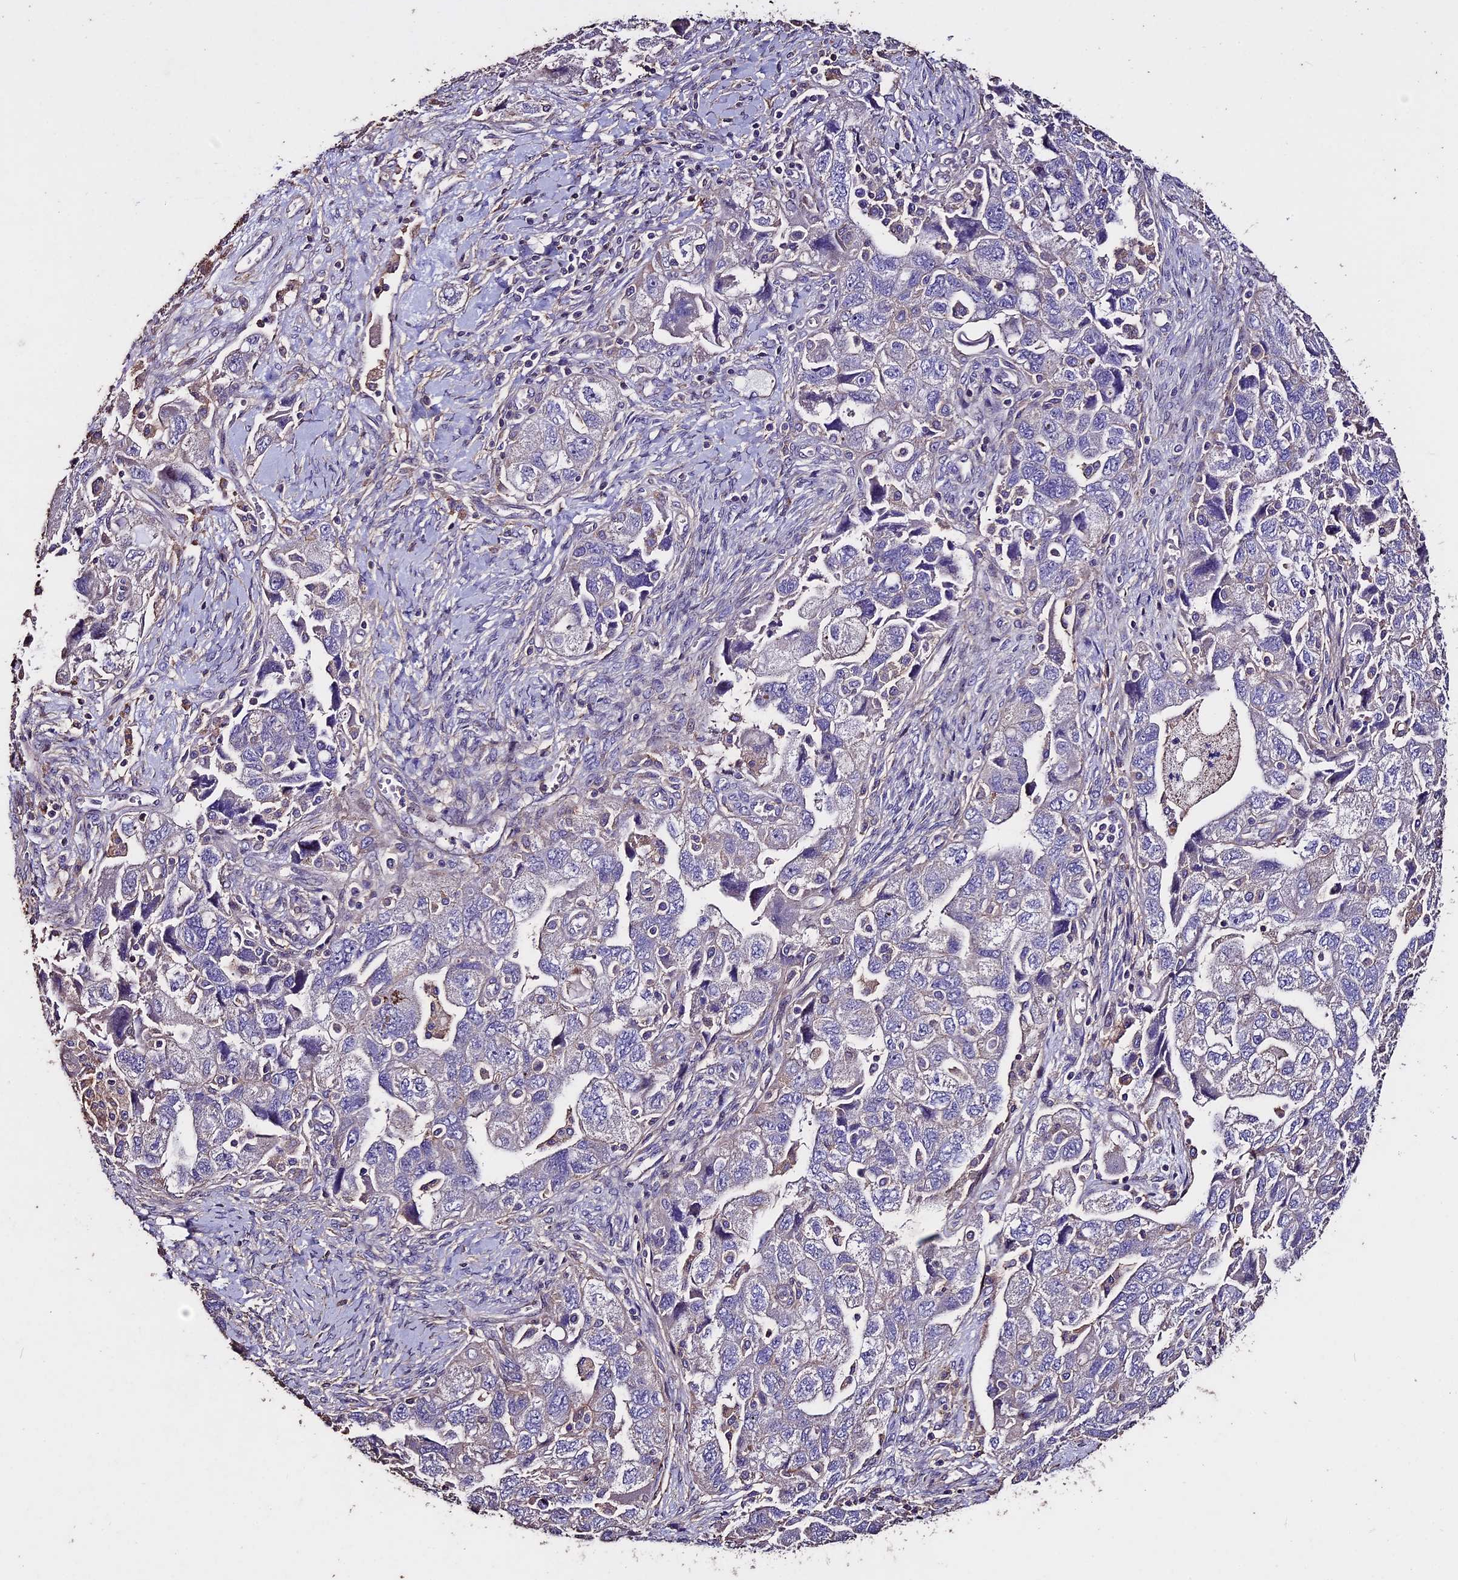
{"staining": {"intensity": "negative", "quantity": "none", "location": "none"}, "tissue": "ovarian cancer", "cell_type": "Tumor cells", "image_type": "cancer", "snomed": [{"axis": "morphology", "description": "Carcinoma, NOS"}, {"axis": "morphology", "description": "Cystadenocarcinoma, serous, NOS"}, {"axis": "topography", "description": "Ovary"}], "caption": "There is no significant expression in tumor cells of ovarian cancer.", "gene": "USB1", "patient": {"sex": "female", "age": 69}}